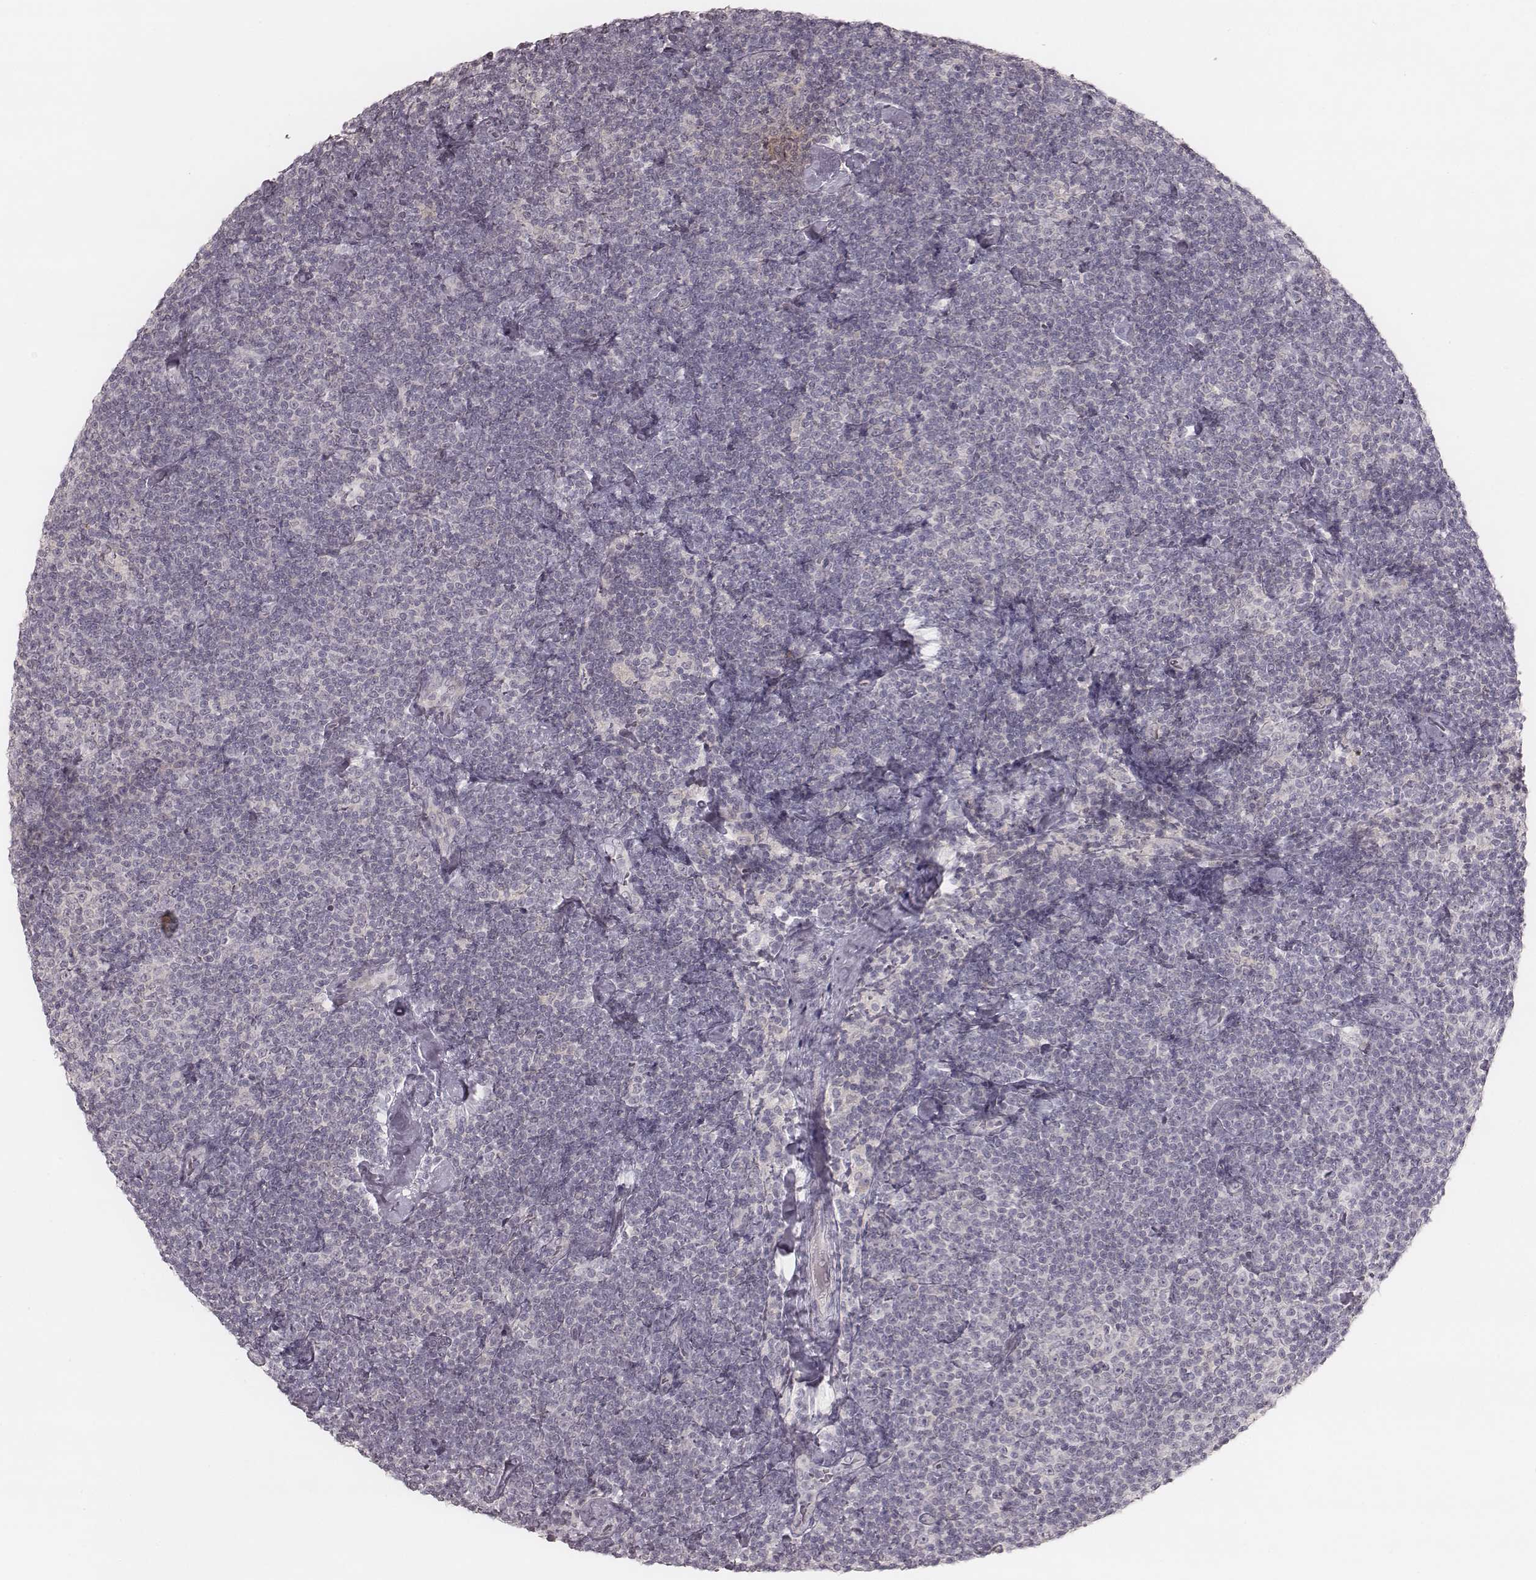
{"staining": {"intensity": "negative", "quantity": "none", "location": "none"}, "tissue": "lymphoma", "cell_type": "Tumor cells", "image_type": "cancer", "snomed": [{"axis": "morphology", "description": "Malignant lymphoma, non-Hodgkin's type, Low grade"}, {"axis": "topography", "description": "Lymph node"}], "caption": "Protein analysis of low-grade malignant lymphoma, non-Hodgkin's type exhibits no significant staining in tumor cells. The staining is performed using DAB brown chromogen with nuclei counter-stained in using hematoxylin.", "gene": "ACACB", "patient": {"sex": "male", "age": 81}}